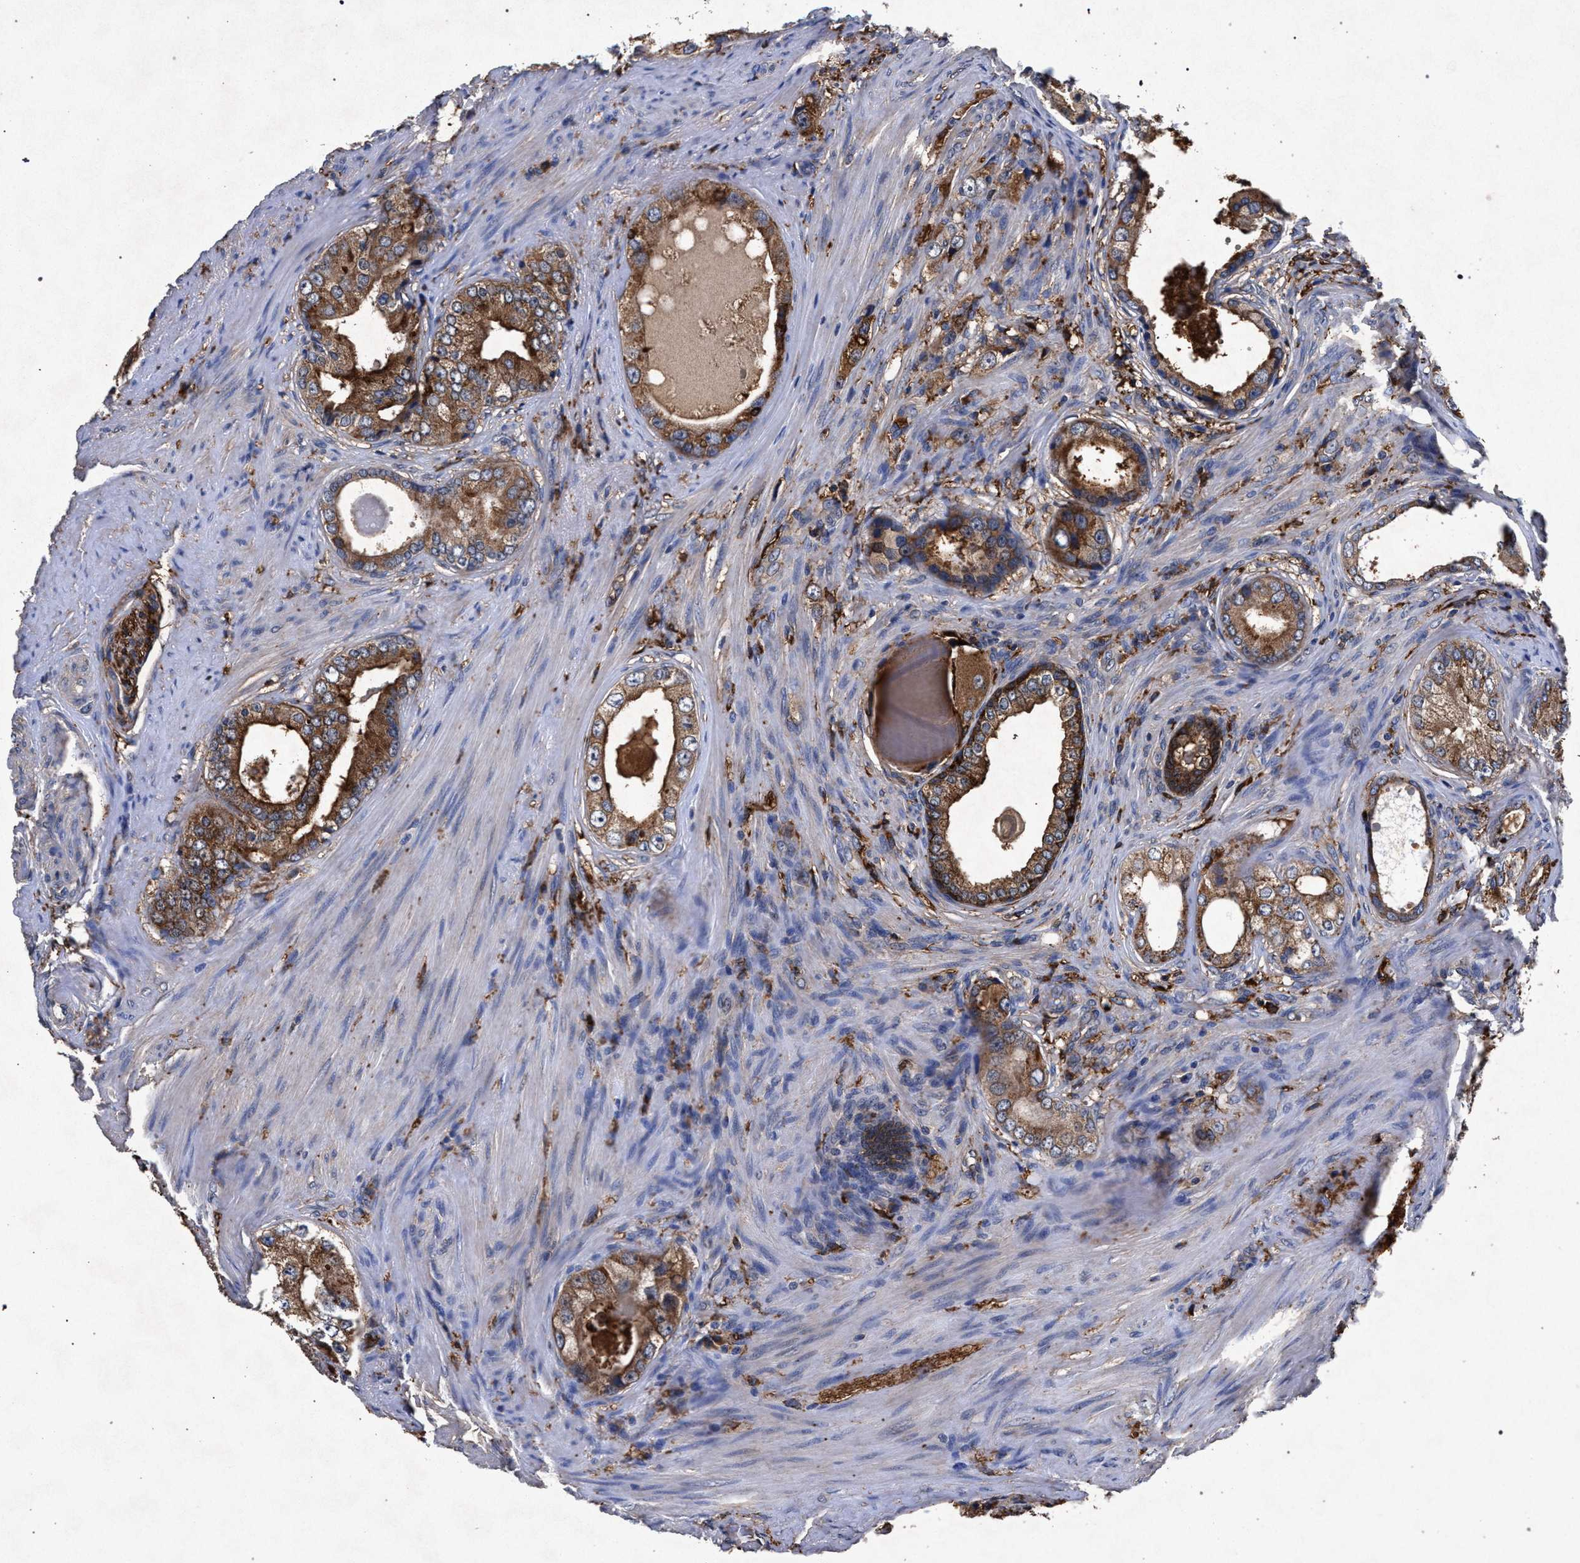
{"staining": {"intensity": "moderate", "quantity": ">75%", "location": "cytoplasmic/membranous"}, "tissue": "prostate cancer", "cell_type": "Tumor cells", "image_type": "cancer", "snomed": [{"axis": "morphology", "description": "Adenocarcinoma, High grade"}, {"axis": "topography", "description": "Prostate"}], "caption": "High-grade adenocarcinoma (prostate) stained with DAB immunohistochemistry (IHC) shows medium levels of moderate cytoplasmic/membranous expression in about >75% of tumor cells. (IHC, brightfield microscopy, high magnification).", "gene": "MARCKS", "patient": {"sex": "male", "age": 66}}